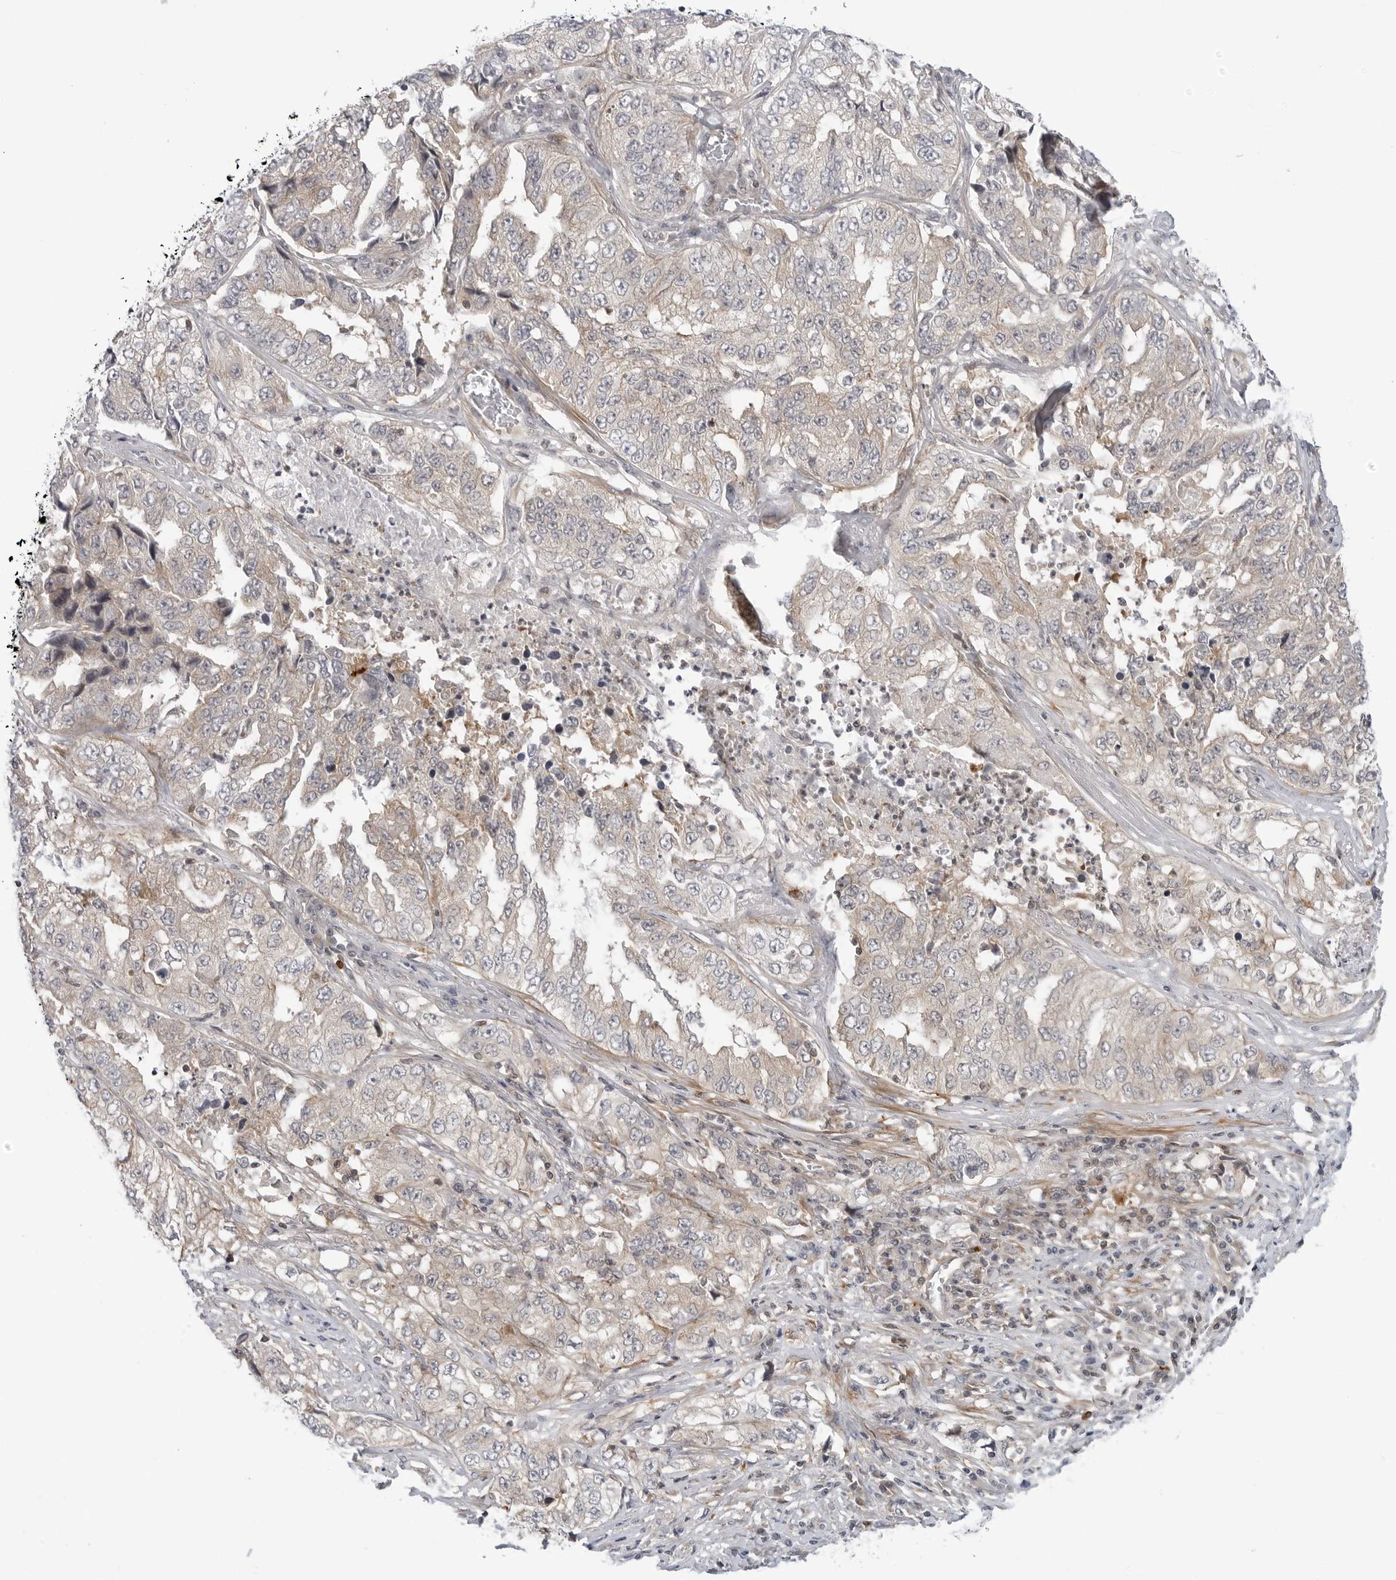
{"staining": {"intensity": "negative", "quantity": "none", "location": "none"}, "tissue": "lung cancer", "cell_type": "Tumor cells", "image_type": "cancer", "snomed": [{"axis": "morphology", "description": "Adenocarcinoma, NOS"}, {"axis": "topography", "description": "Lung"}], "caption": "Protein analysis of lung adenocarcinoma reveals no significant staining in tumor cells.", "gene": "STXBP3", "patient": {"sex": "female", "age": 51}}